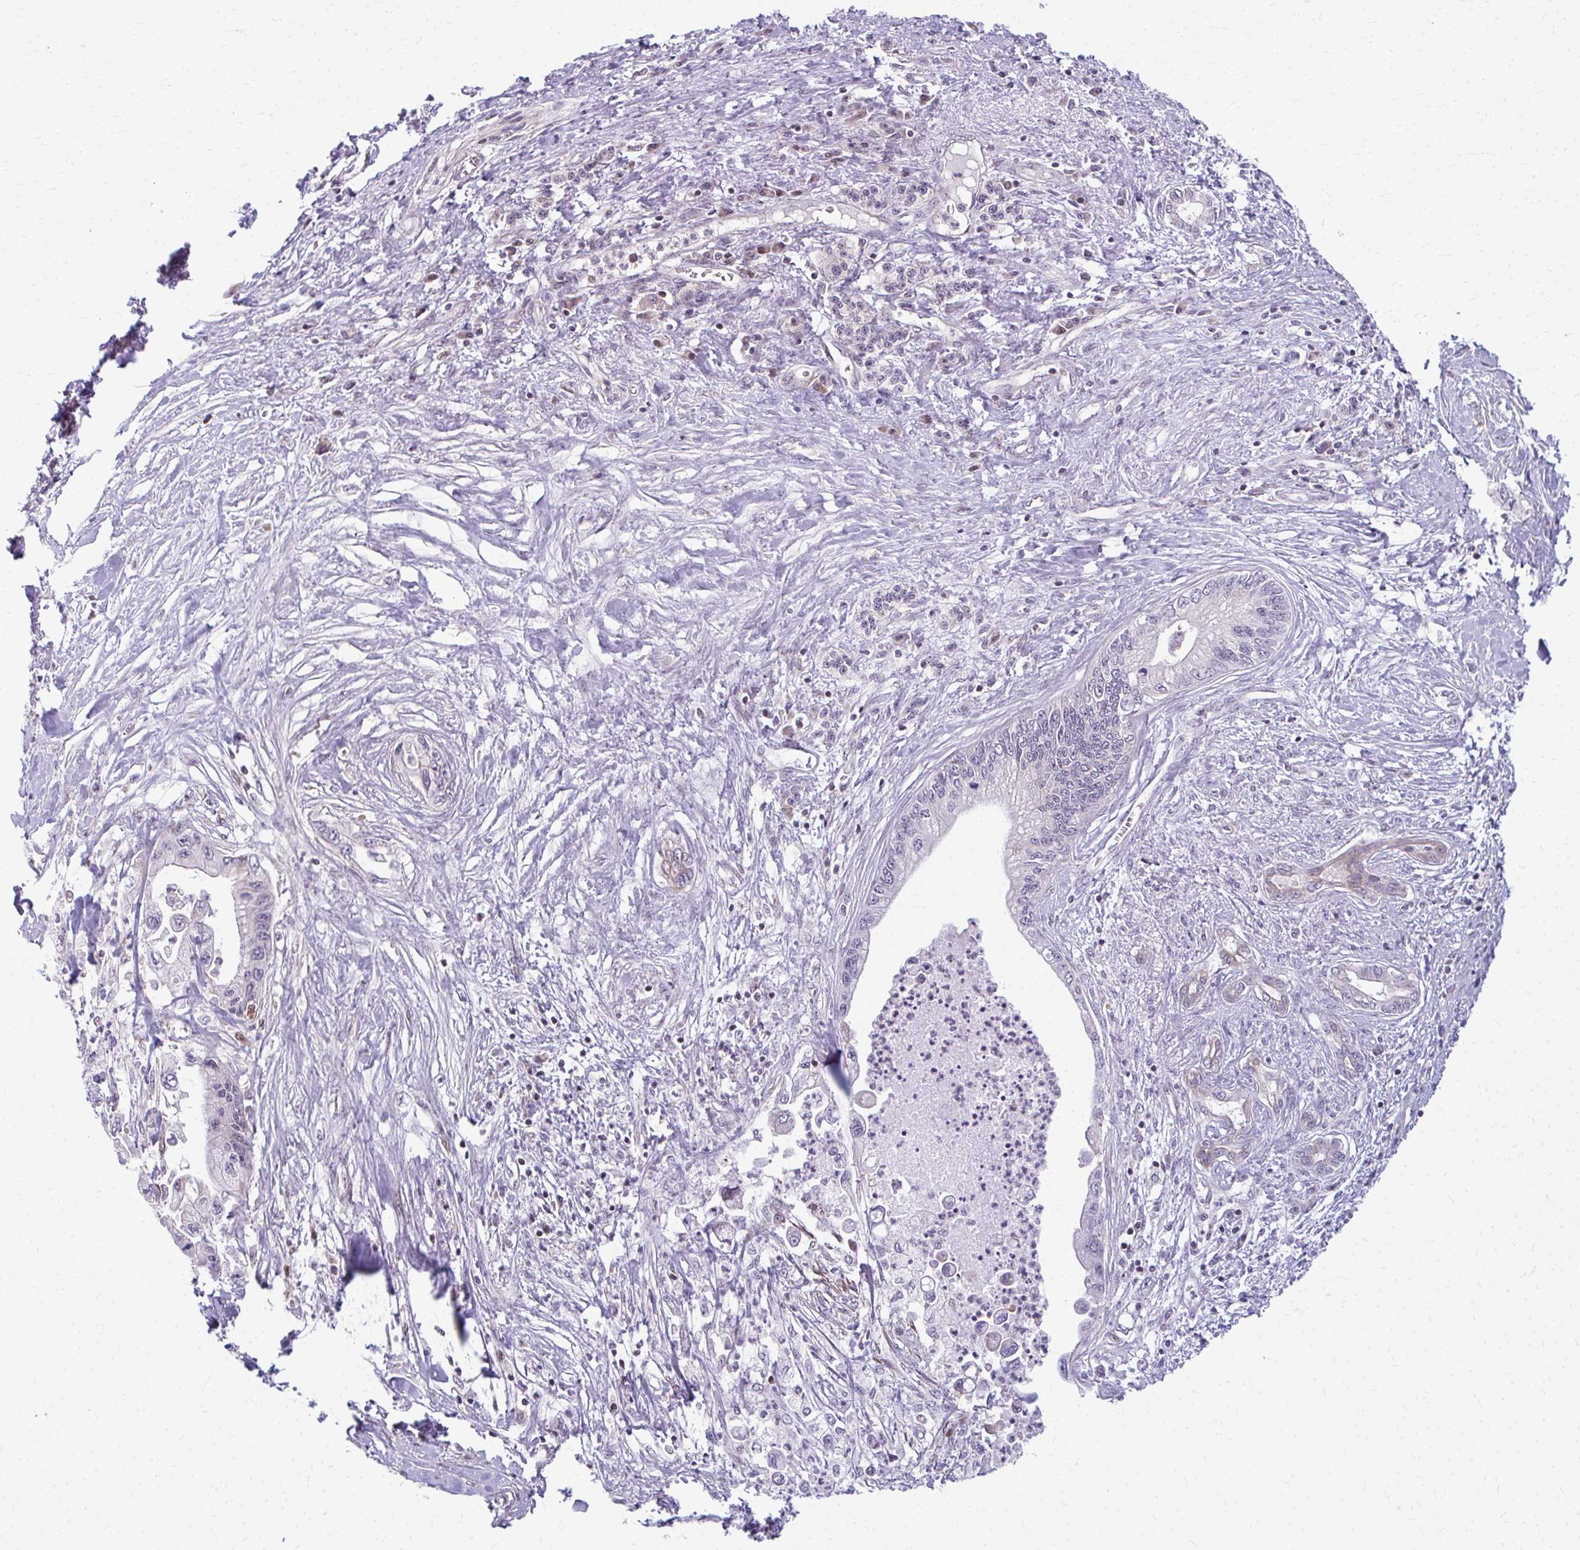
{"staining": {"intensity": "weak", "quantity": "<25%", "location": "cytoplasmic/membranous"}, "tissue": "pancreatic cancer", "cell_type": "Tumor cells", "image_type": "cancer", "snomed": [{"axis": "morphology", "description": "Adenocarcinoma, NOS"}, {"axis": "topography", "description": "Pancreas"}], "caption": "The immunohistochemistry (IHC) photomicrograph has no significant expression in tumor cells of pancreatic adenocarcinoma tissue.", "gene": "MAF1", "patient": {"sex": "male", "age": 61}}